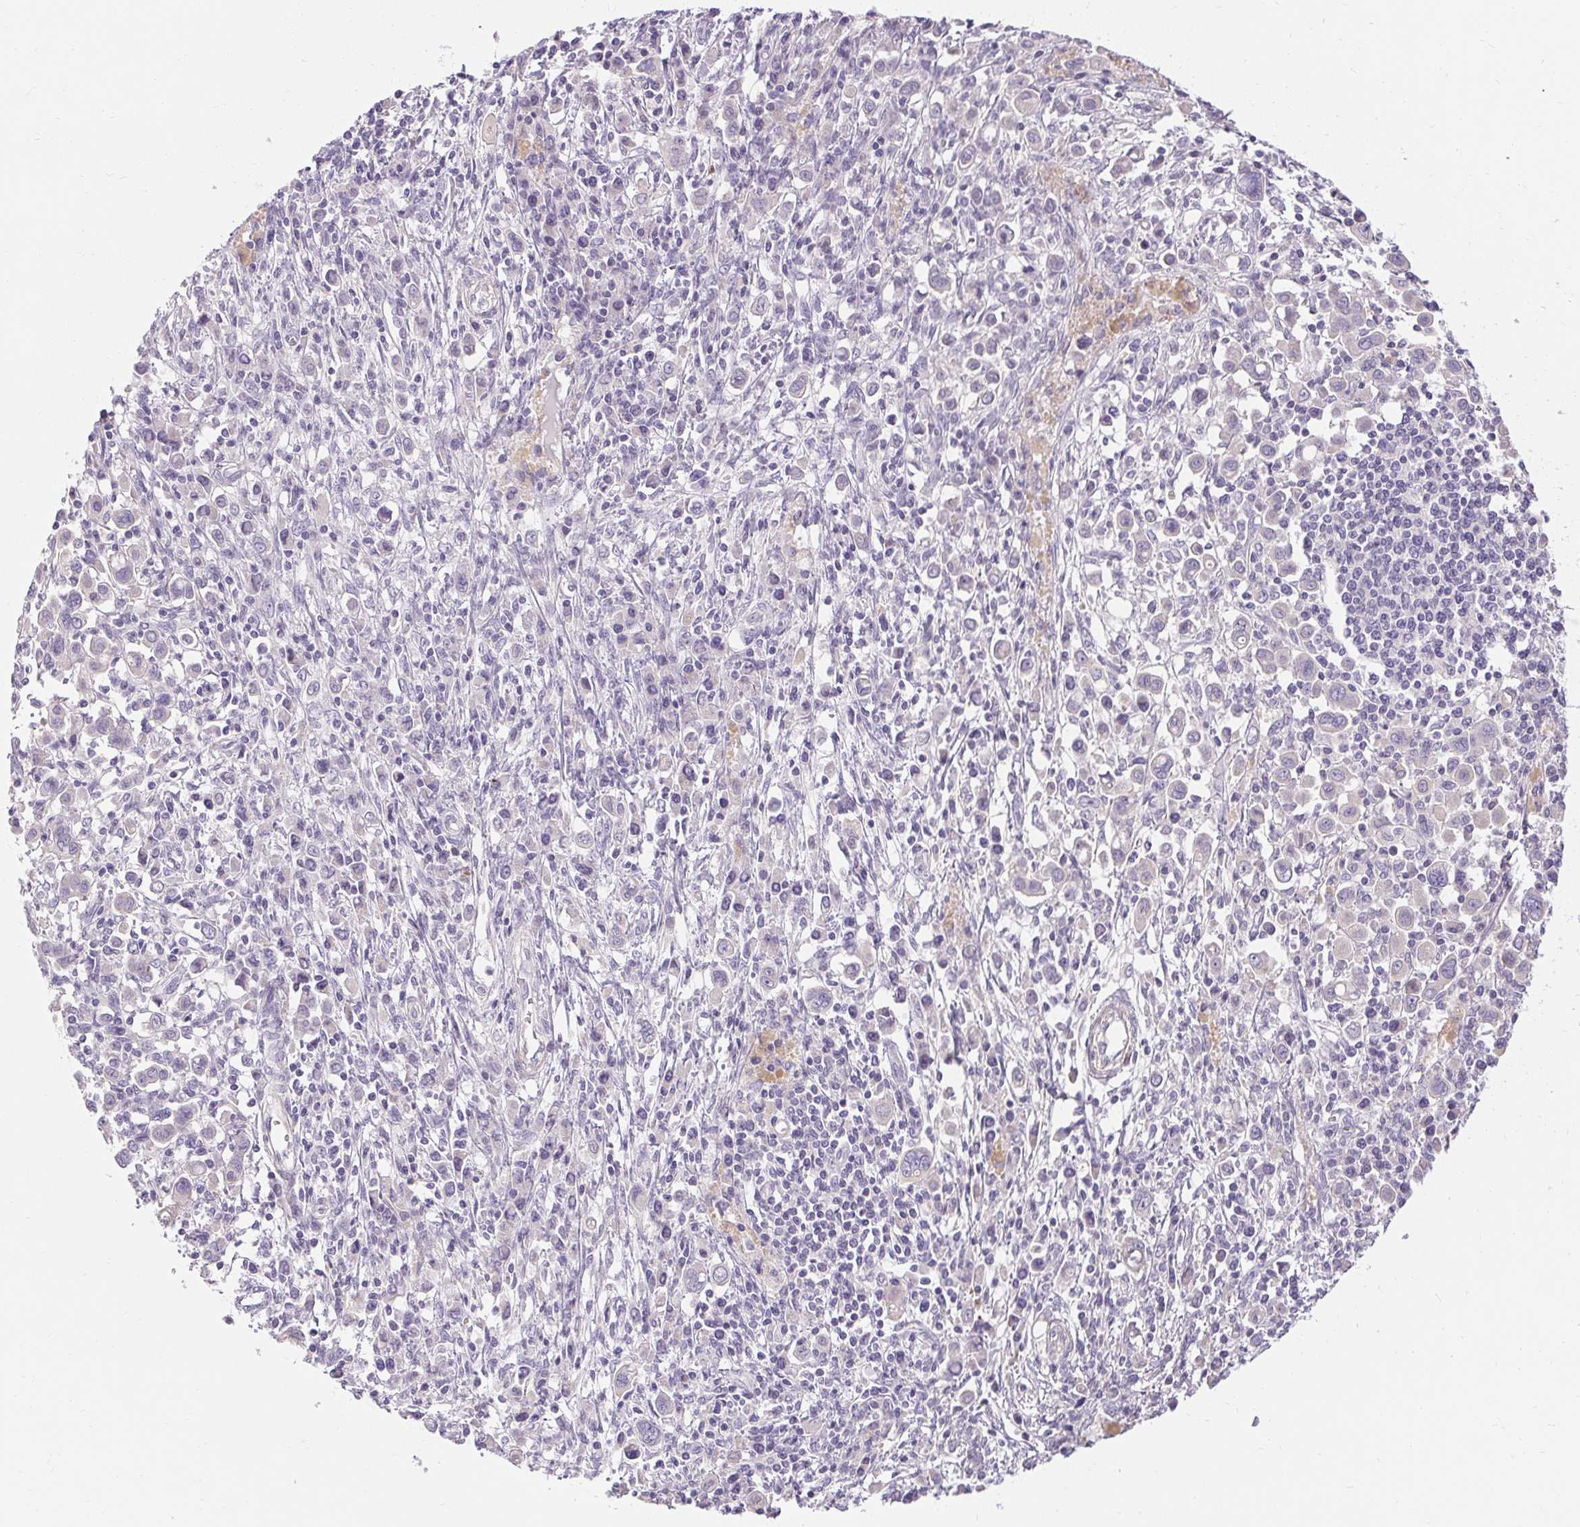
{"staining": {"intensity": "negative", "quantity": "none", "location": "none"}, "tissue": "stomach cancer", "cell_type": "Tumor cells", "image_type": "cancer", "snomed": [{"axis": "morphology", "description": "Adenocarcinoma, NOS"}, {"axis": "topography", "description": "Stomach, upper"}], "caption": "An image of human stomach cancer is negative for staining in tumor cells.", "gene": "TMEM52B", "patient": {"sex": "male", "age": 75}}